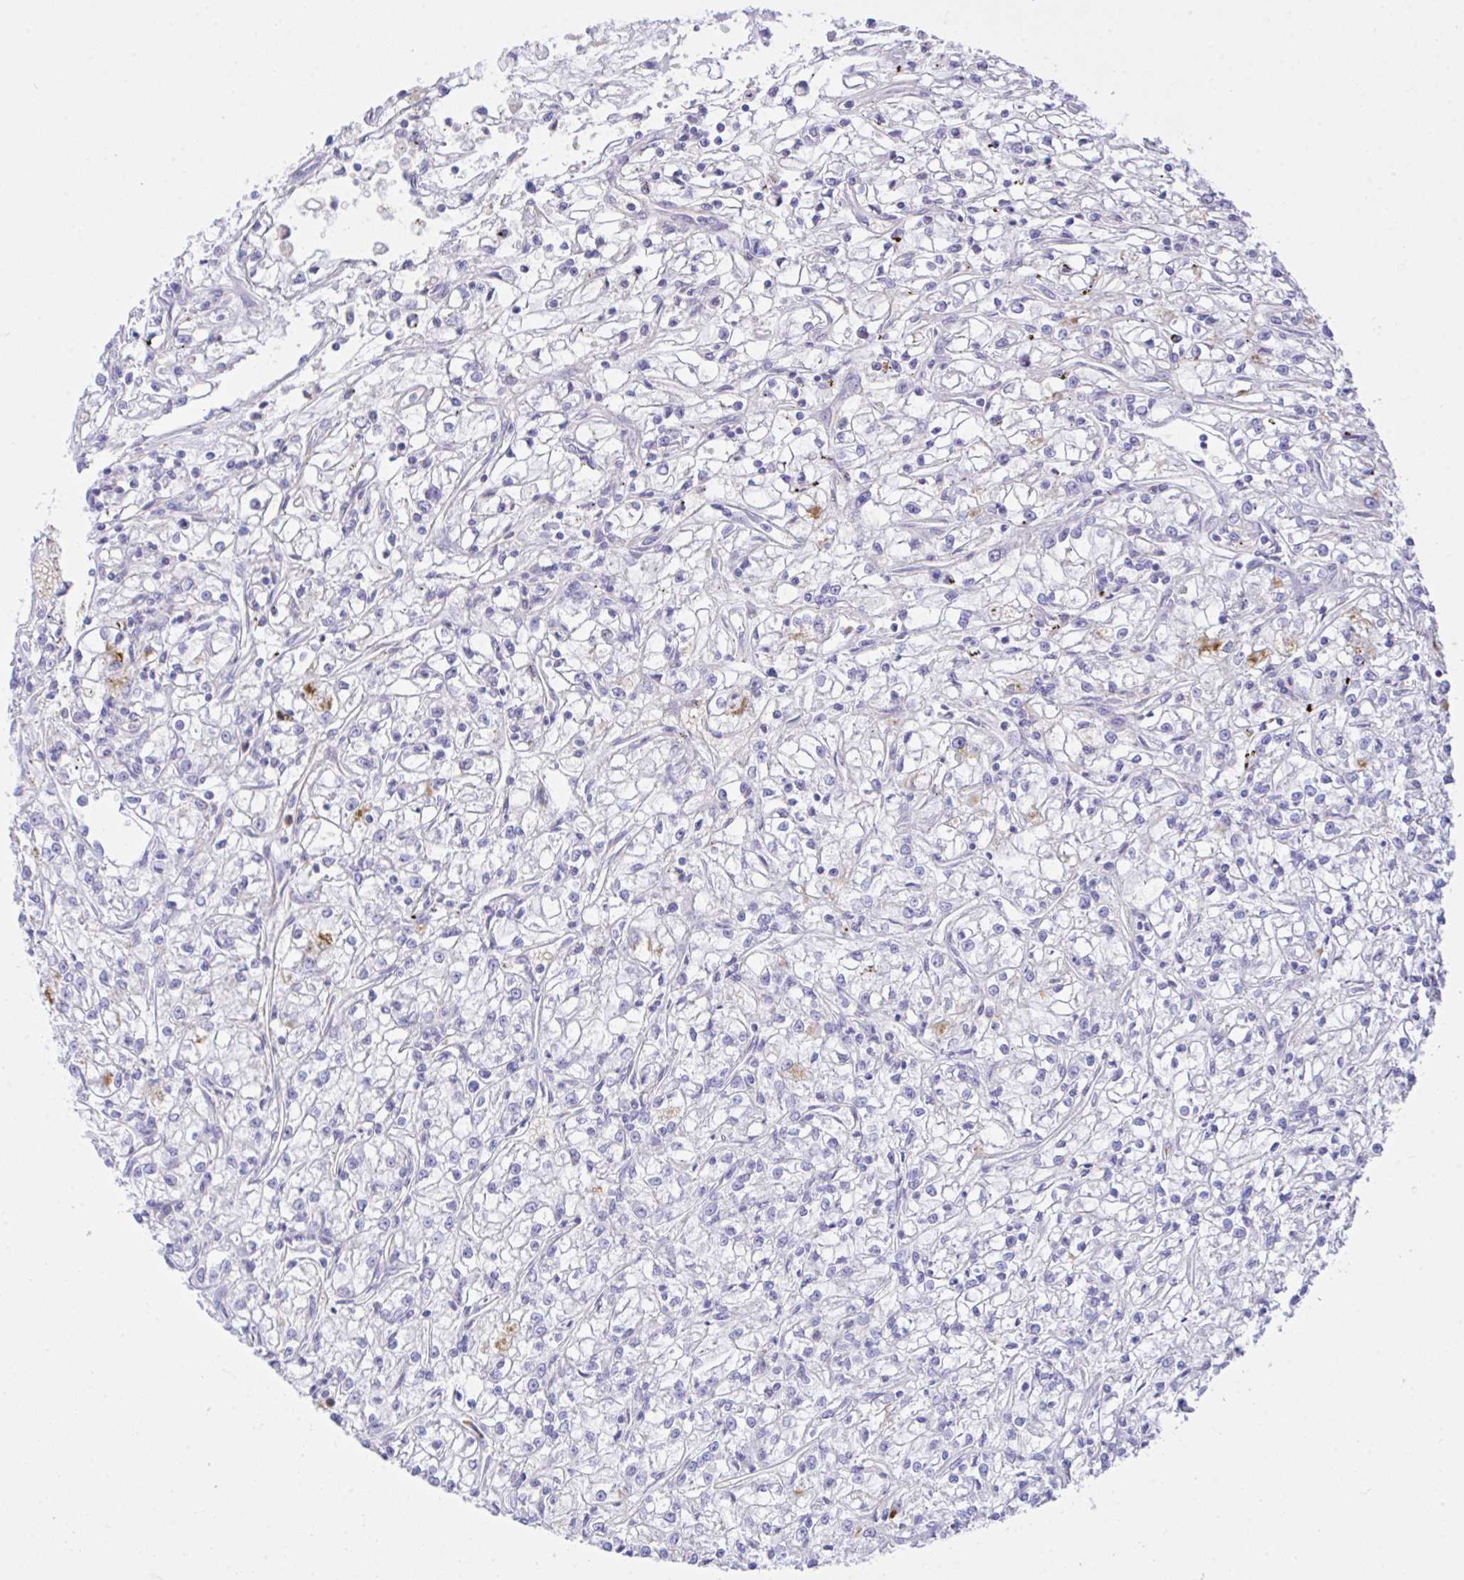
{"staining": {"intensity": "negative", "quantity": "none", "location": "none"}, "tissue": "renal cancer", "cell_type": "Tumor cells", "image_type": "cancer", "snomed": [{"axis": "morphology", "description": "Adenocarcinoma, NOS"}, {"axis": "topography", "description": "Kidney"}], "caption": "Immunohistochemistry image of human adenocarcinoma (renal) stained for a protein (brown), which displays no positivity in tumor cells.", "gene": "ZNF221", "patient": {"sex": "female", "age": 59}}